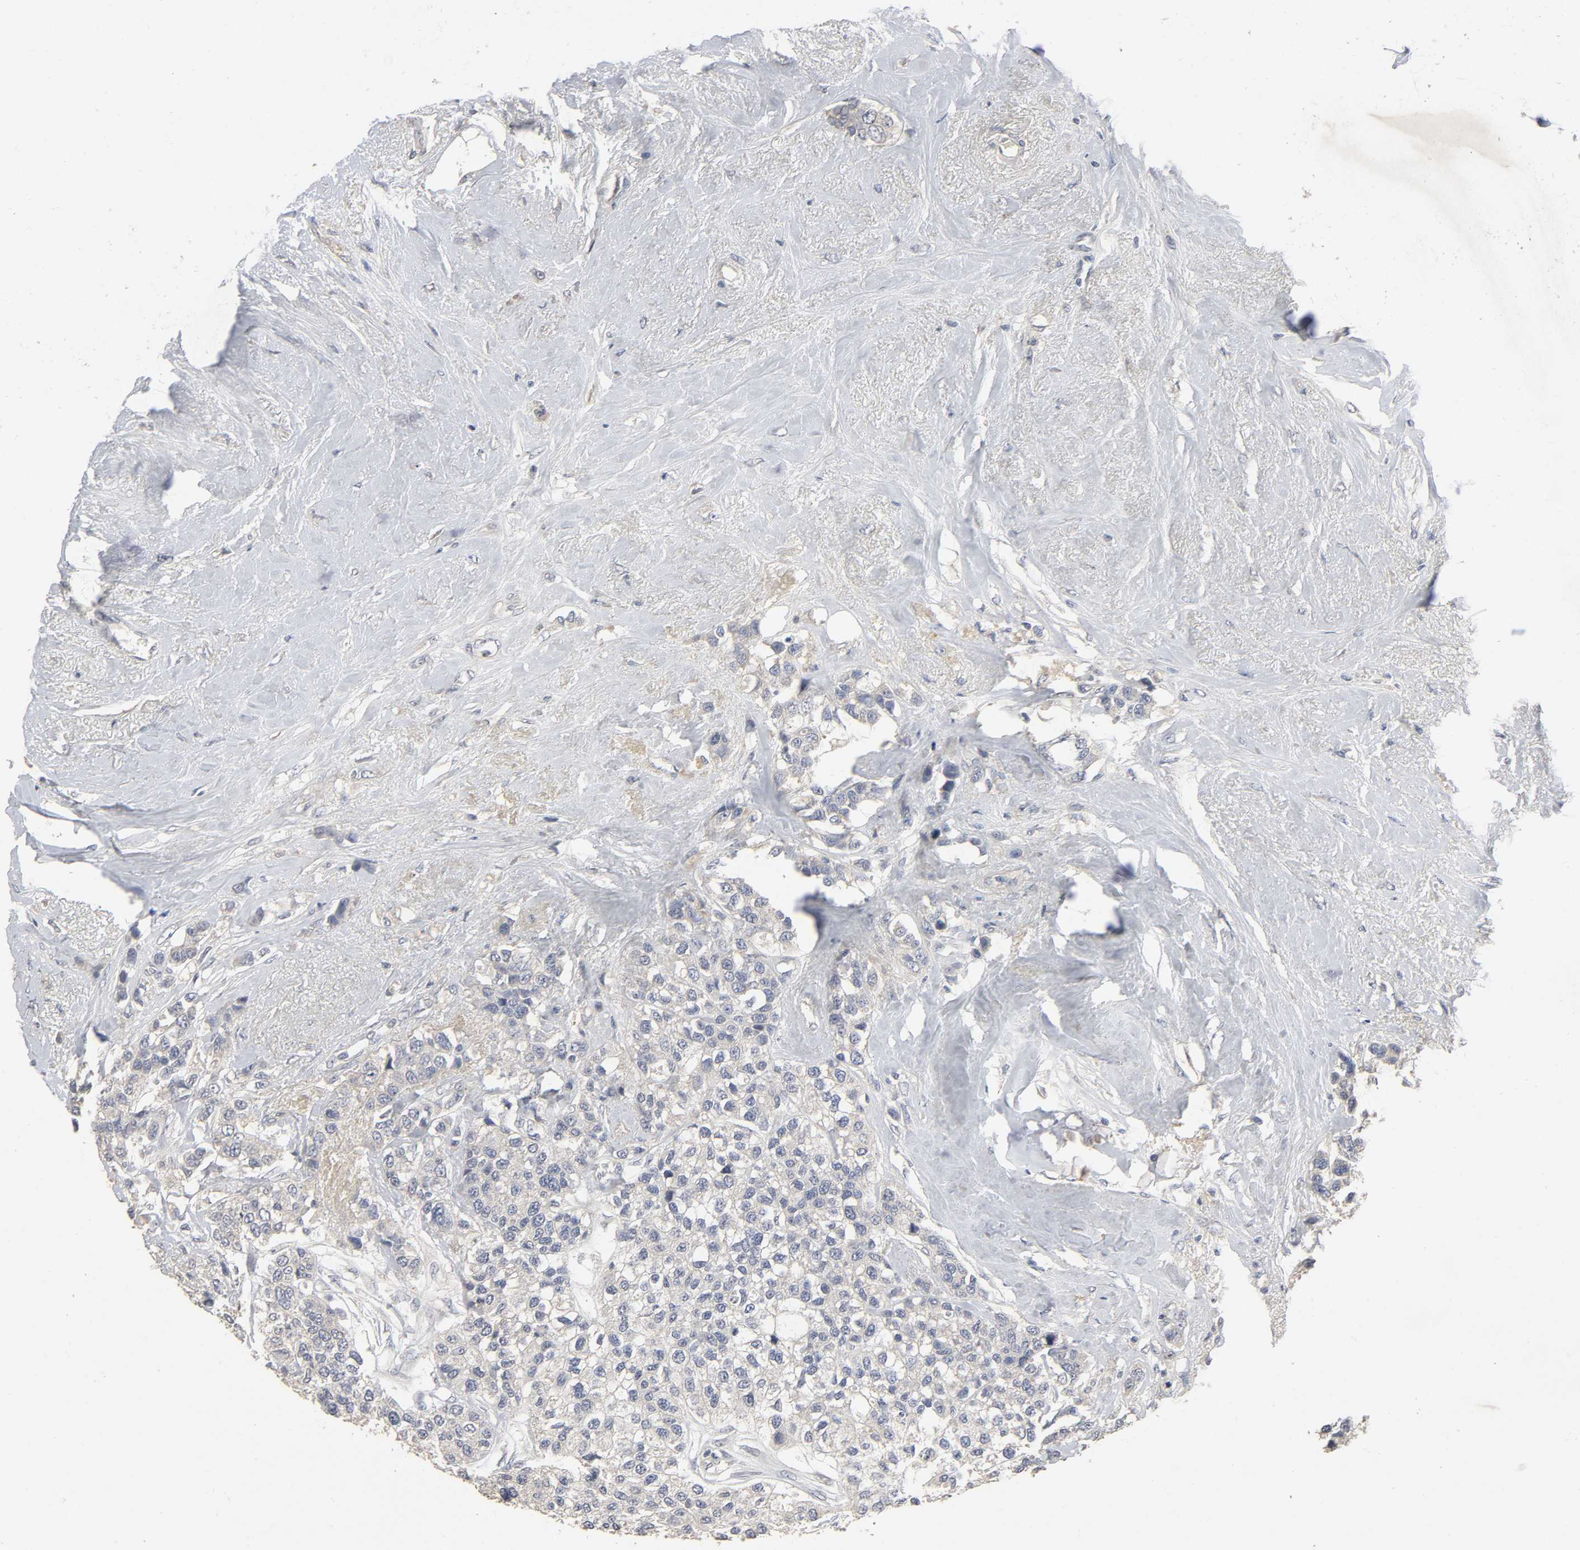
{"staining": {"intensity": "negative", "quantity": "none", "location": "none"}, "tissue": "breast cancer", "cell_type": "Tumor cells", "image_type": "cancer", "snomed": [{"axis": "morphology", "description": "Duct carcinoma"}, {"axis": "topography", "description": "Breast"}], "caption": "A photomicrograph of human breast invasive ductal carcinoma is negative for staining in tumor cells.", "gene": "SLC10A2", "patient": {"sex": "female", "age": 51}}